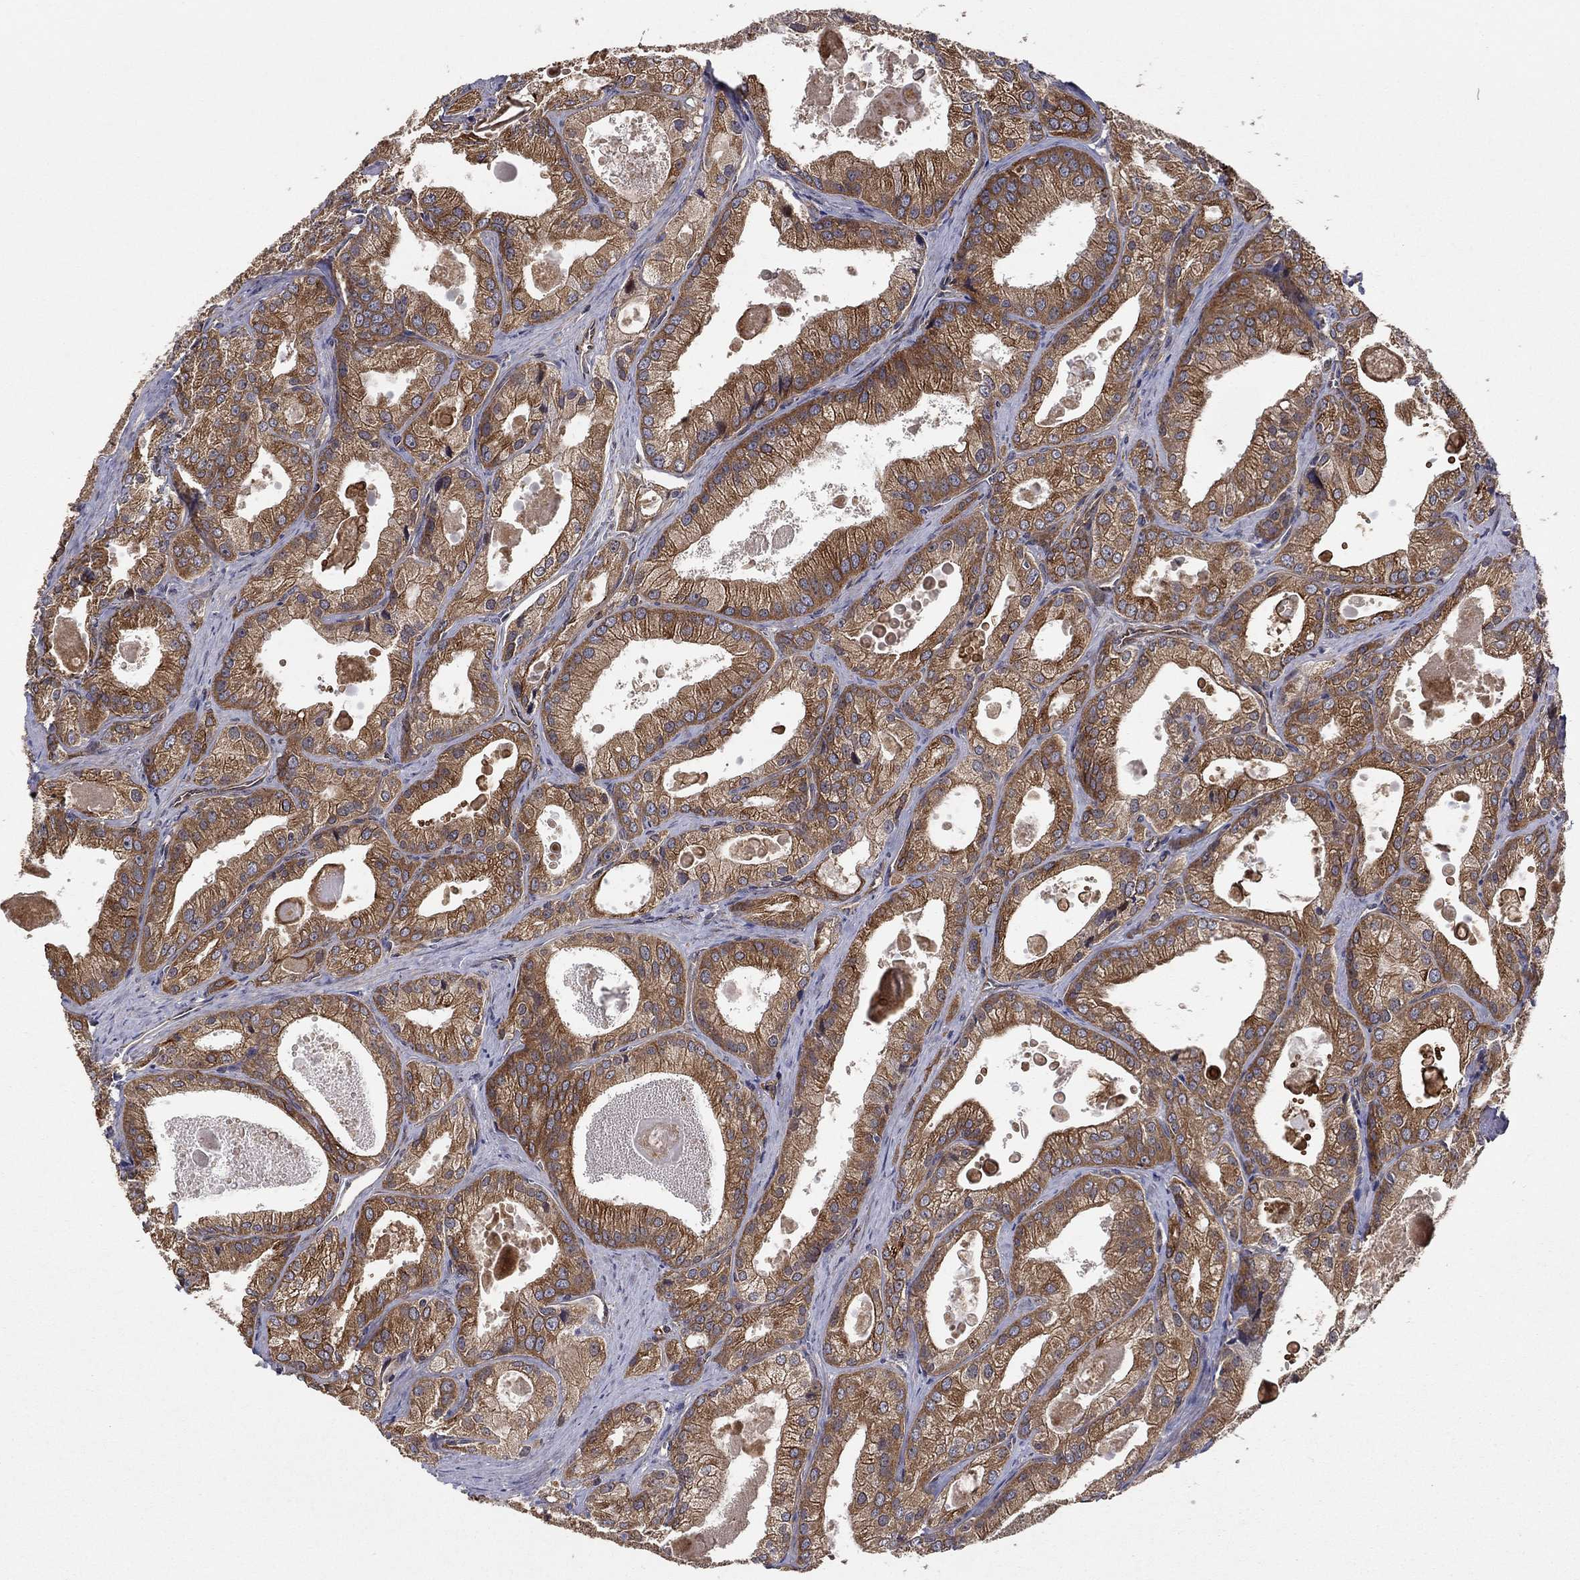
{"staining": {"intensity": "strong", "quantity": "25%-75%", "location": "cytoplasmic/membranous"}, "tissue": "prostate cancer", "cell_type": "Tumor cells", "image_type": "cancer", "snomed": [{"axis": "morphology", "description": "Adenocarcinoma, NOS"}, {"axis": "morphology", "description": "Adenocarcinoma, High grade"}, {"axis": "topography", "description": "Prostate"}], "caption": "Prostate adenocarcinoma was stained to show a protein in brown. There is high levels of strong cytoplasmic/membranous staining in about 25%-75% of tumor cells.", "gene": "BMERB1", "patient": {"sex": "male", "age": 70}}